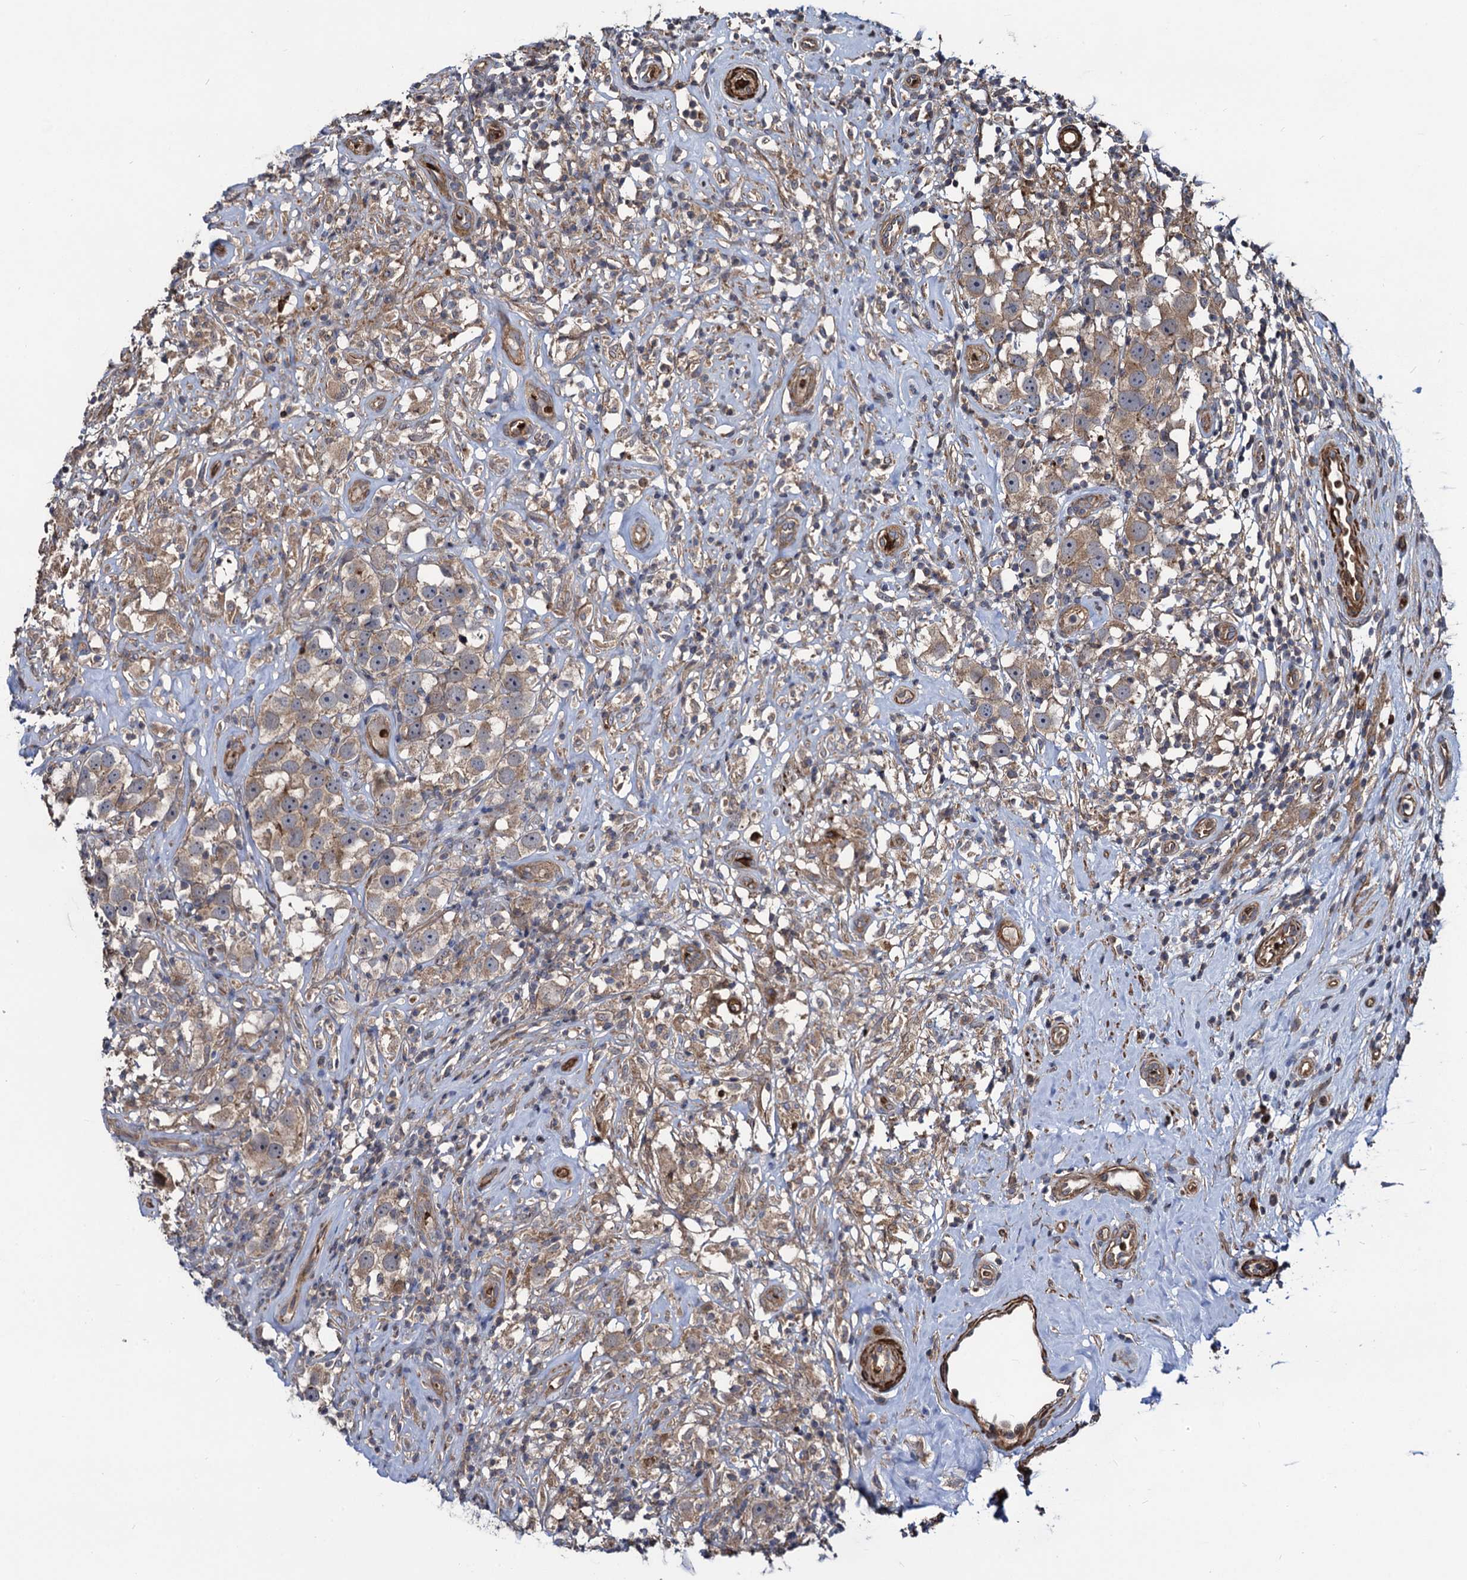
{"staining": {"intensity": "weak", "quantity": ">75%", "location": "cytoplasmic/membranous"}, "tissue": "testis cancer", "cell_type": "Tumor cells", "image_type": "cancer", "snomed": [{"axis": "morphology", "description": "Seminoma, NOS"}, {"axis": "topography", "description": "Testis"}], "caption": "There is low levels of weak cytoplasmic/membranous positivity in tumor cells of testis seminoma, as demonstrated by immunohistochemical staining (brown color).", "gene": "KXD1", "patient": {"sex": "male", "age": 49}}